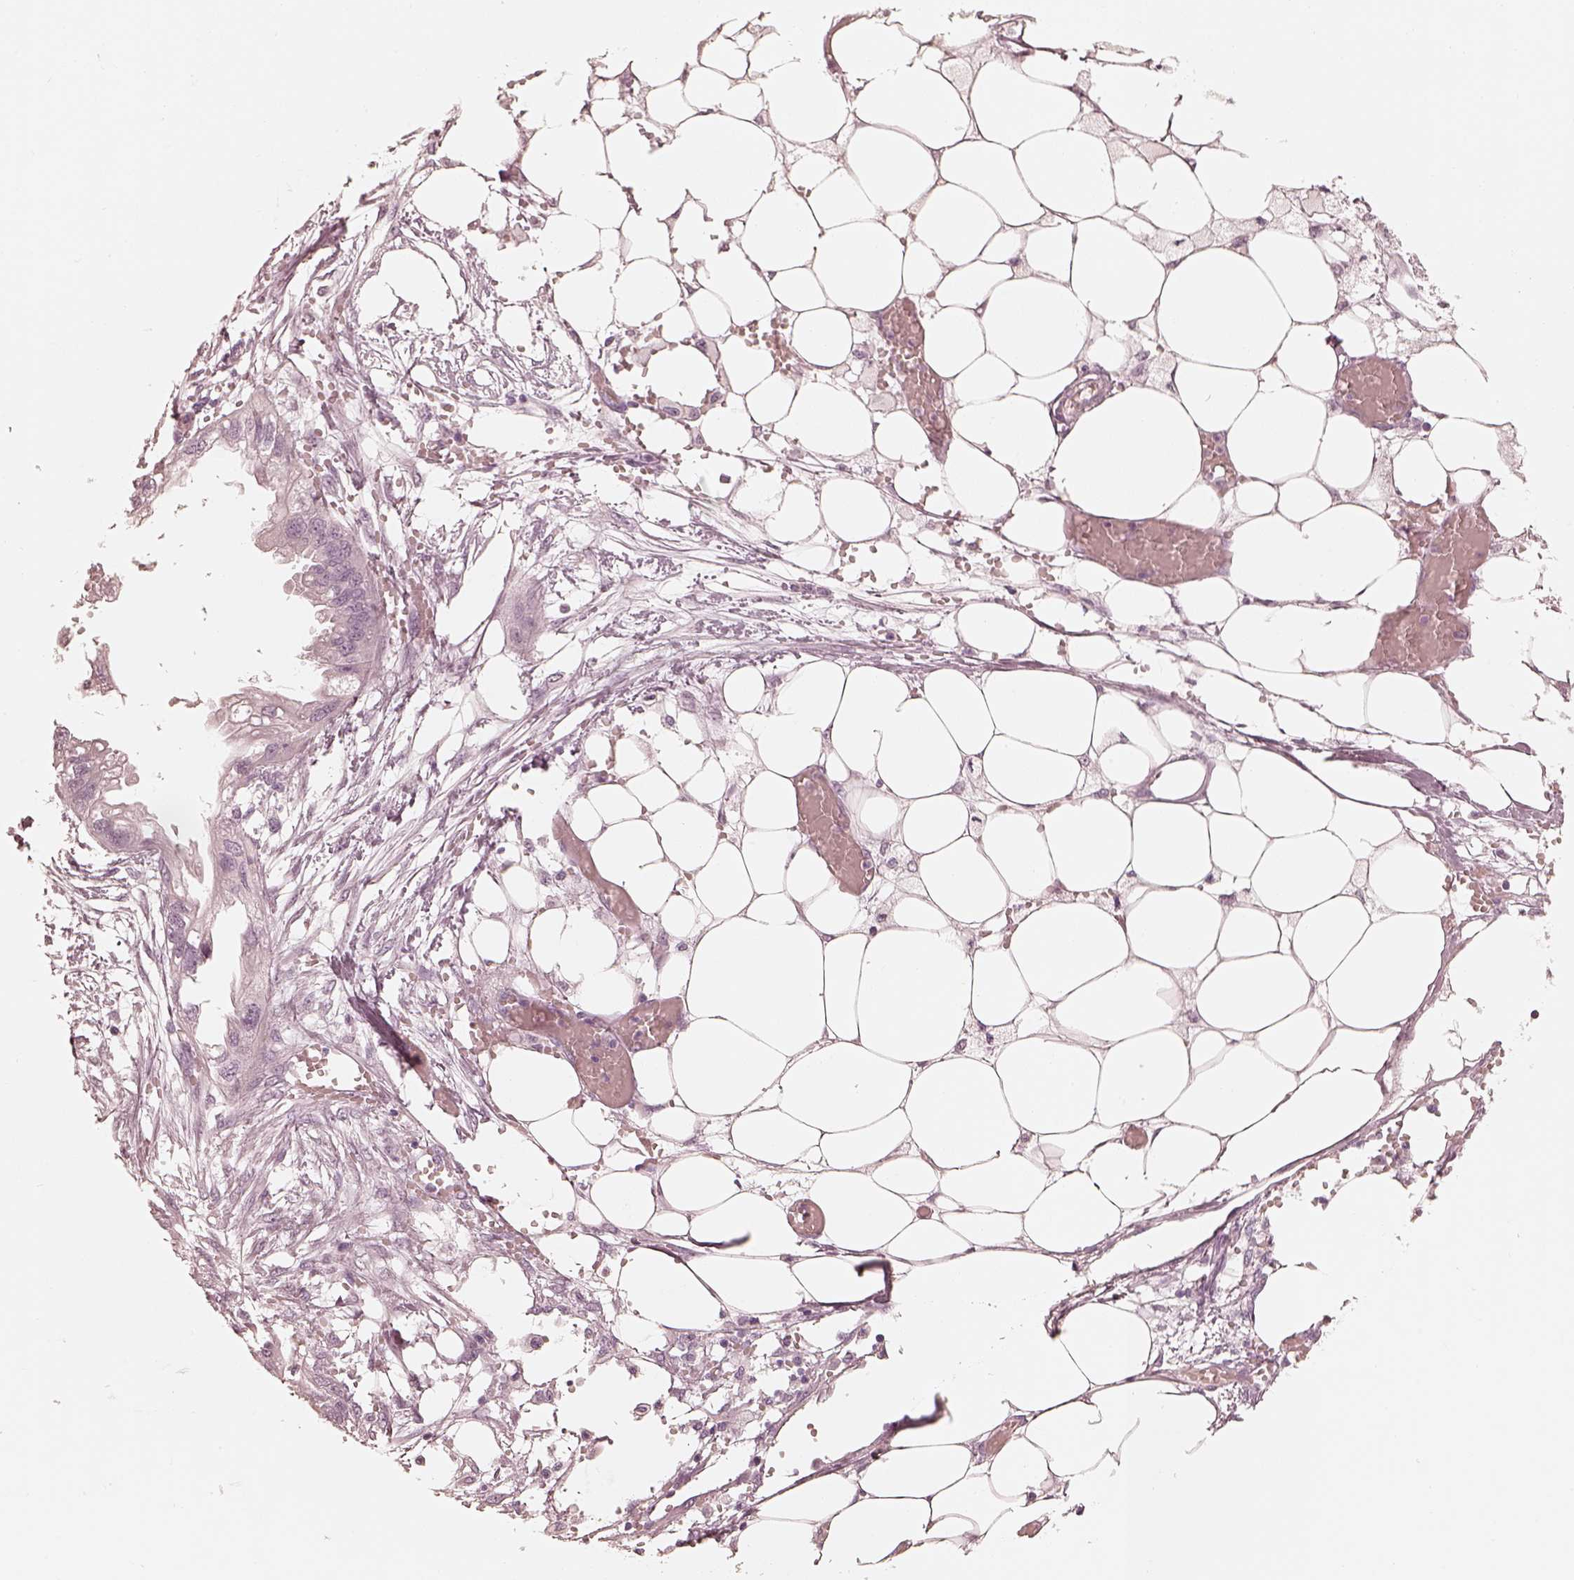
{"staining": {"intensity": "negative", "quantity": "none", "location": "none"}, "tissue": "endometrial cancer", "cell_type": "Tumor cells", "image_type": "cancer", "snomed": [{"axis": "morphology", "description": "Adenocarcinoma, NOS"}, {"axis": "morphology", "description": "Adenocarcinoma, metastatic, NOS"}, {"axis": "topography", "description": "Adipose tissue"}, {"axis": "topography", "description": "Endometrium"}], "caption": "Immunohistochemistry (IHC) histopathology image of neoplastic tissue: human endometrial metastatic adenocarcinoma stained with DAB demonstrates no significant protein staining in tumor cells. The staining was performed using DAB to visualize the protein expression in brown, while the nuclei were stained in blue with hematoxylin (Magnification: 20x).", "gene": "CALR3", "patient": {"sex": "female", "age": 67}}